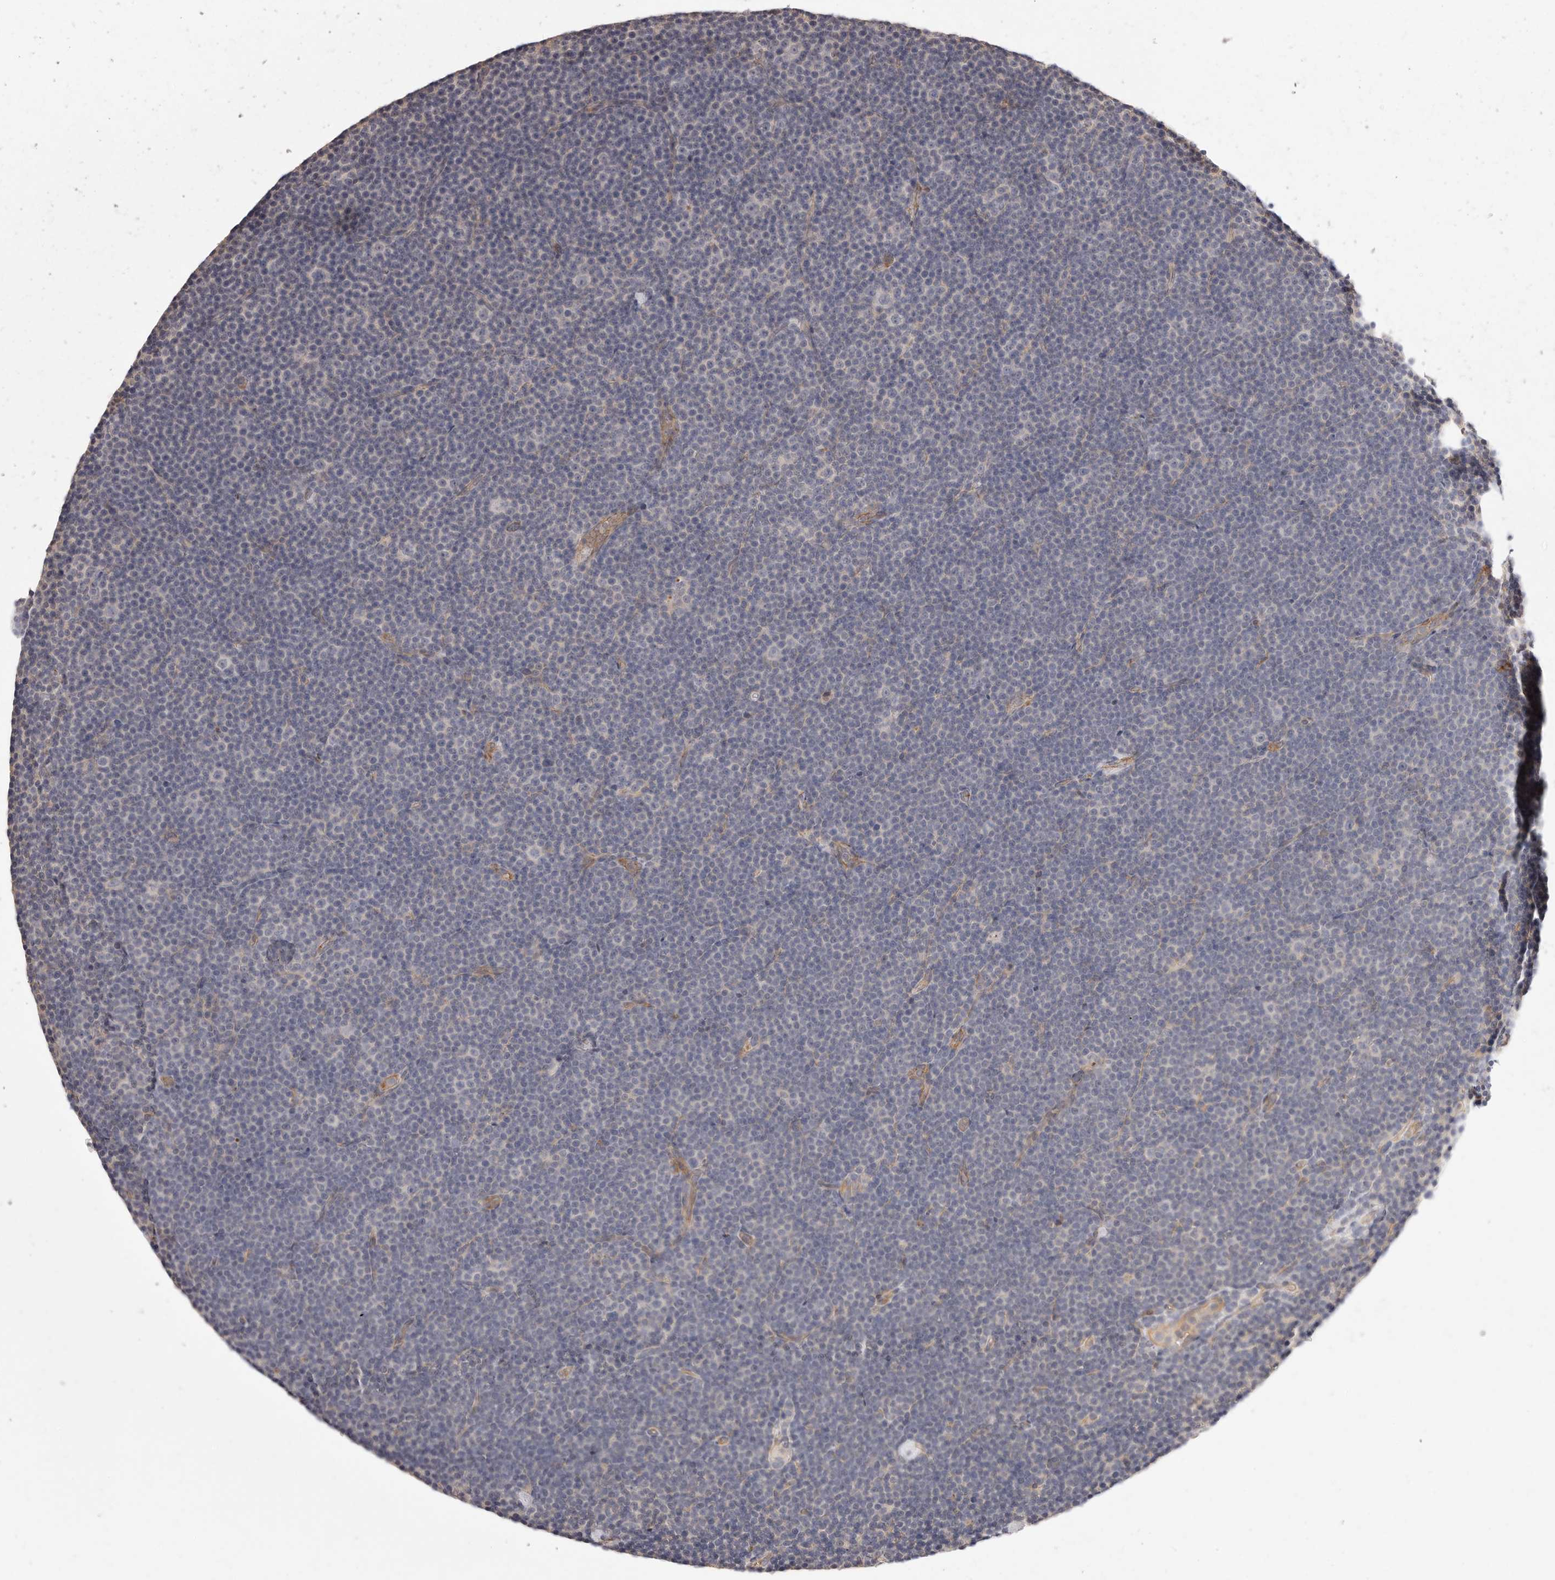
{"staining": {"intensity": "negative", "quantity": "none", "location": "none"}, "tissue": "lymphoma", "cell_type": "Tumor cells", "image_type": "cancer", "snomed": [{"axis": "morphology", "description": "Malignant lymphoma, non-Hodgkin's type, Low grade"}, {"axis": "topography", "description": "Lymph node"}], "caption": "Lymphoma stained for a protein using immunohistochemistry shows no positivity tumor cells.", "gene": "SLC35B2", "patient": {"sex": "female", "age": 67}}